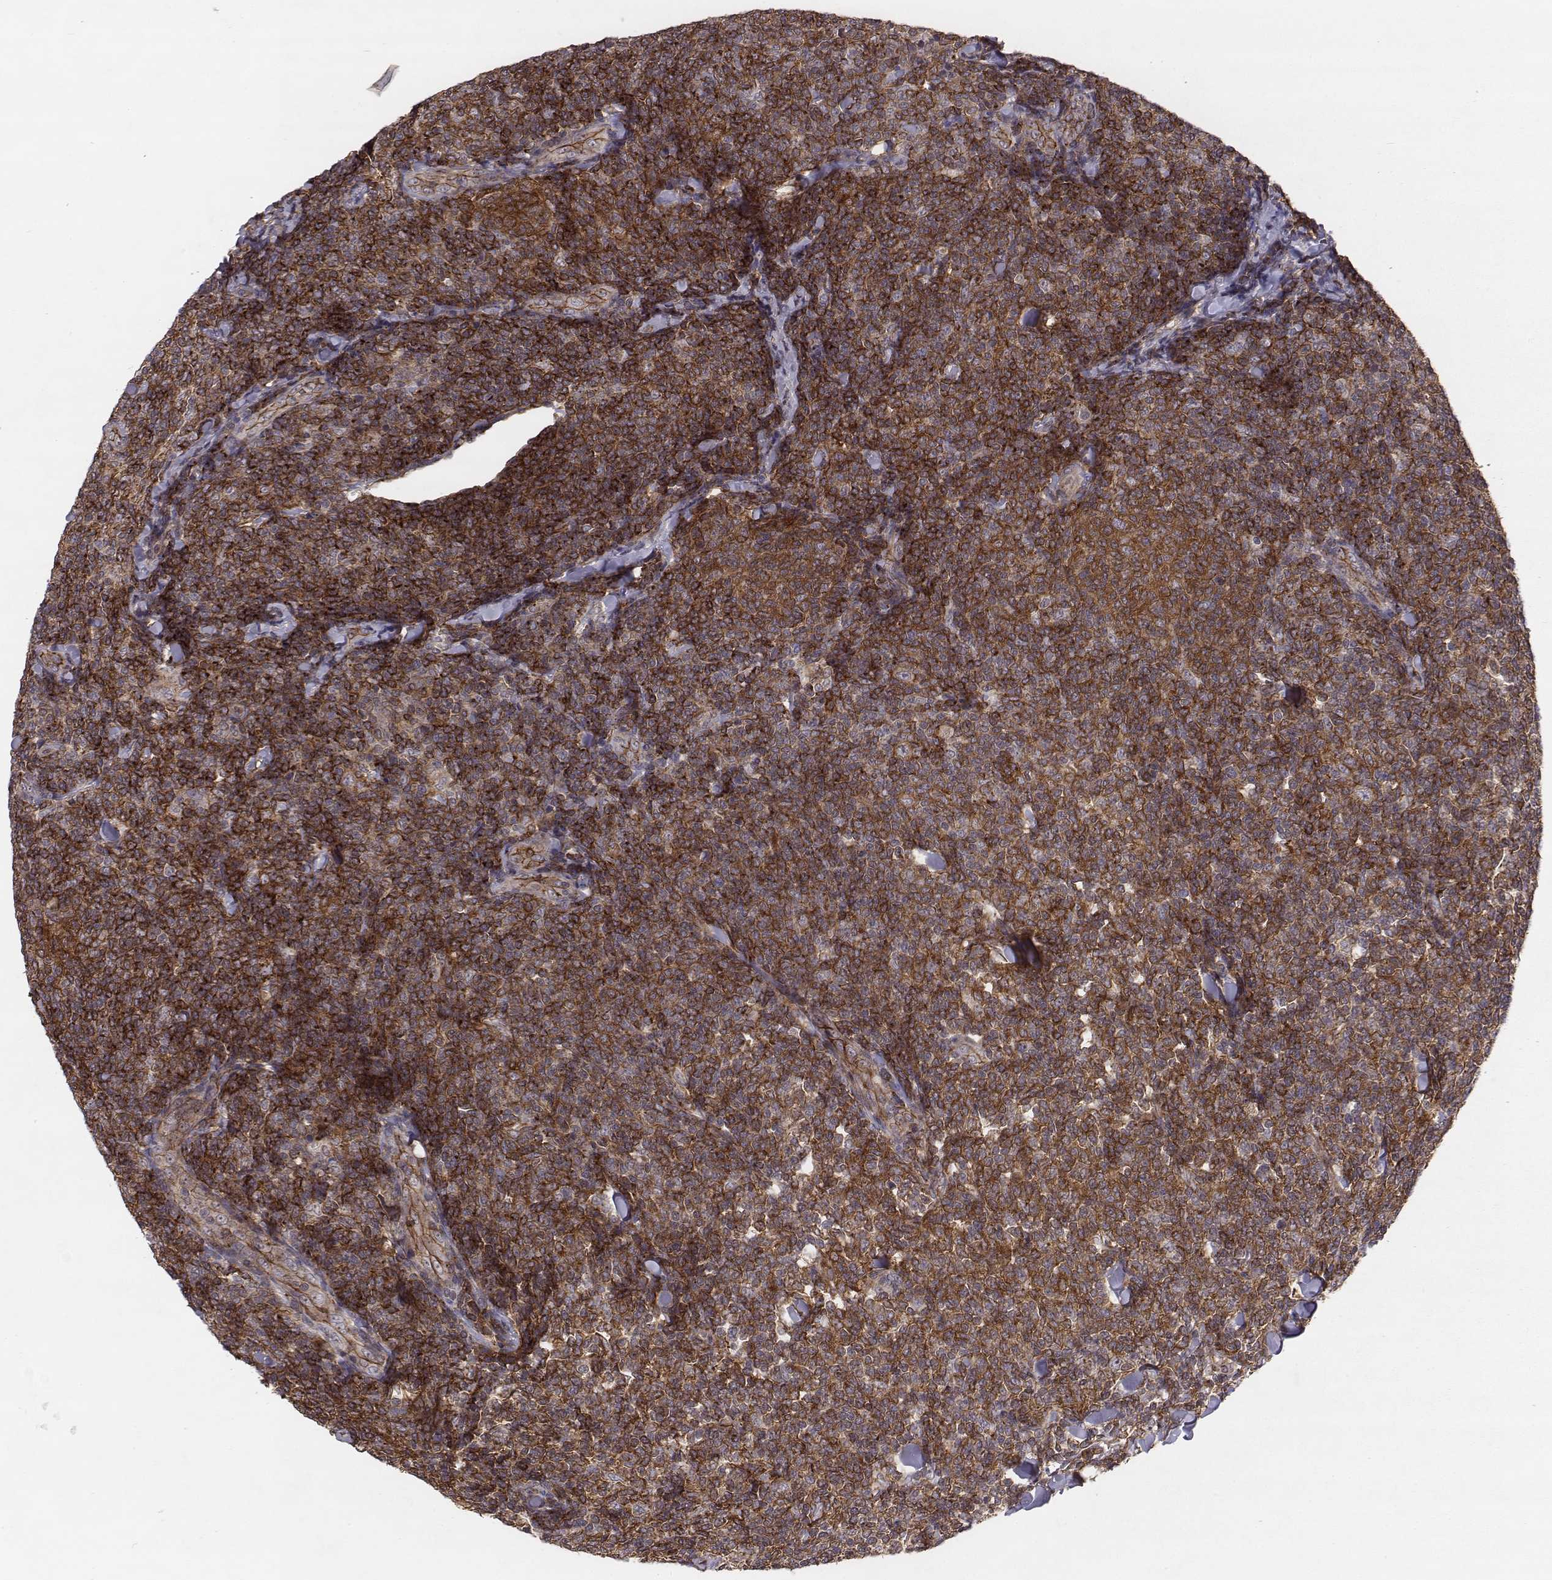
{"staining": {"intensity": "strong", "quantity": "25%-75%", "location": "cytoplasmic/membranous"}, "tissue": "lymphoma", "cell_type": "Tumor cells", "image_type": "cancer", "snomed": [{"axis": "morphology", "description": "Malignant lymphoma, non-Hodgkin's type, Low grade"}, {"axis": "topography", "description": "Lymph node"}], "caption": "A brown stain highlights strong cytoplasmic/membranous positivity of a protein in malignant lymphoma, non-Hodgkin's type (low-grade) tumor cells. The staining was performed using DAB (3,3'-diaminobenzidine), with brown indicating positive protein expression. Nuclei are stained blue with hematoxylin.", "gene": "PTPRG", "patient": {"sex": "female", "age": 56}}